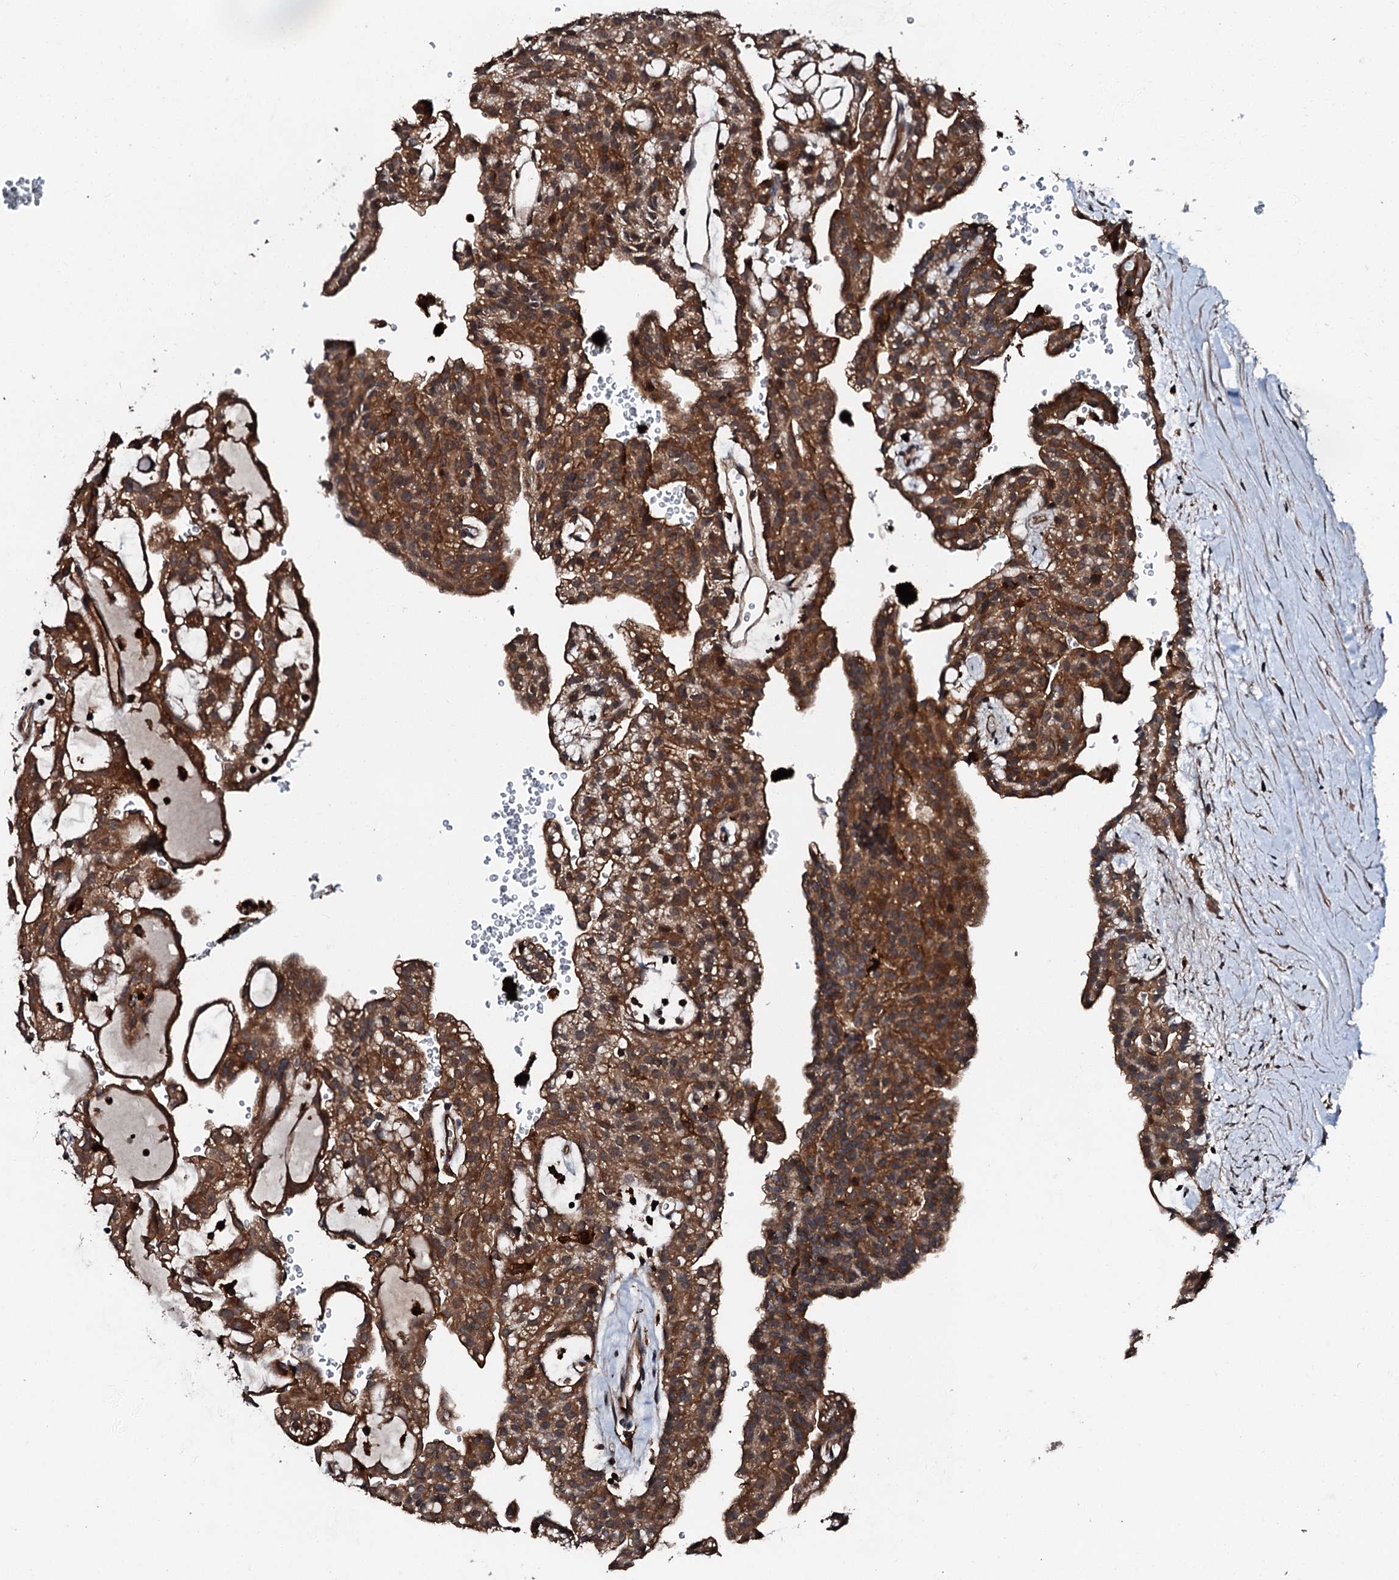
{"staining": {"intensity": "strong", "quantity": ">75%", "location": "cytoplasmic/membranous"}, "tissue": "renal cancer", "cell_type": "Tumor cells", "image_type": "cancer", "snomed": [{"axis": "morphology", "description": "Adenocarcinoma, NOS"}, {"axis": "topography", "description": "Kidney"}], "caption": "Renal cancer (adenocarcinoma) was stained to show a protein in brown. There is high levels of strong cytoplasmic/membranous expression in about >75% of tumor cells.", "gene": "FGD4", "patient": {"sex": "male", "age": 63}}